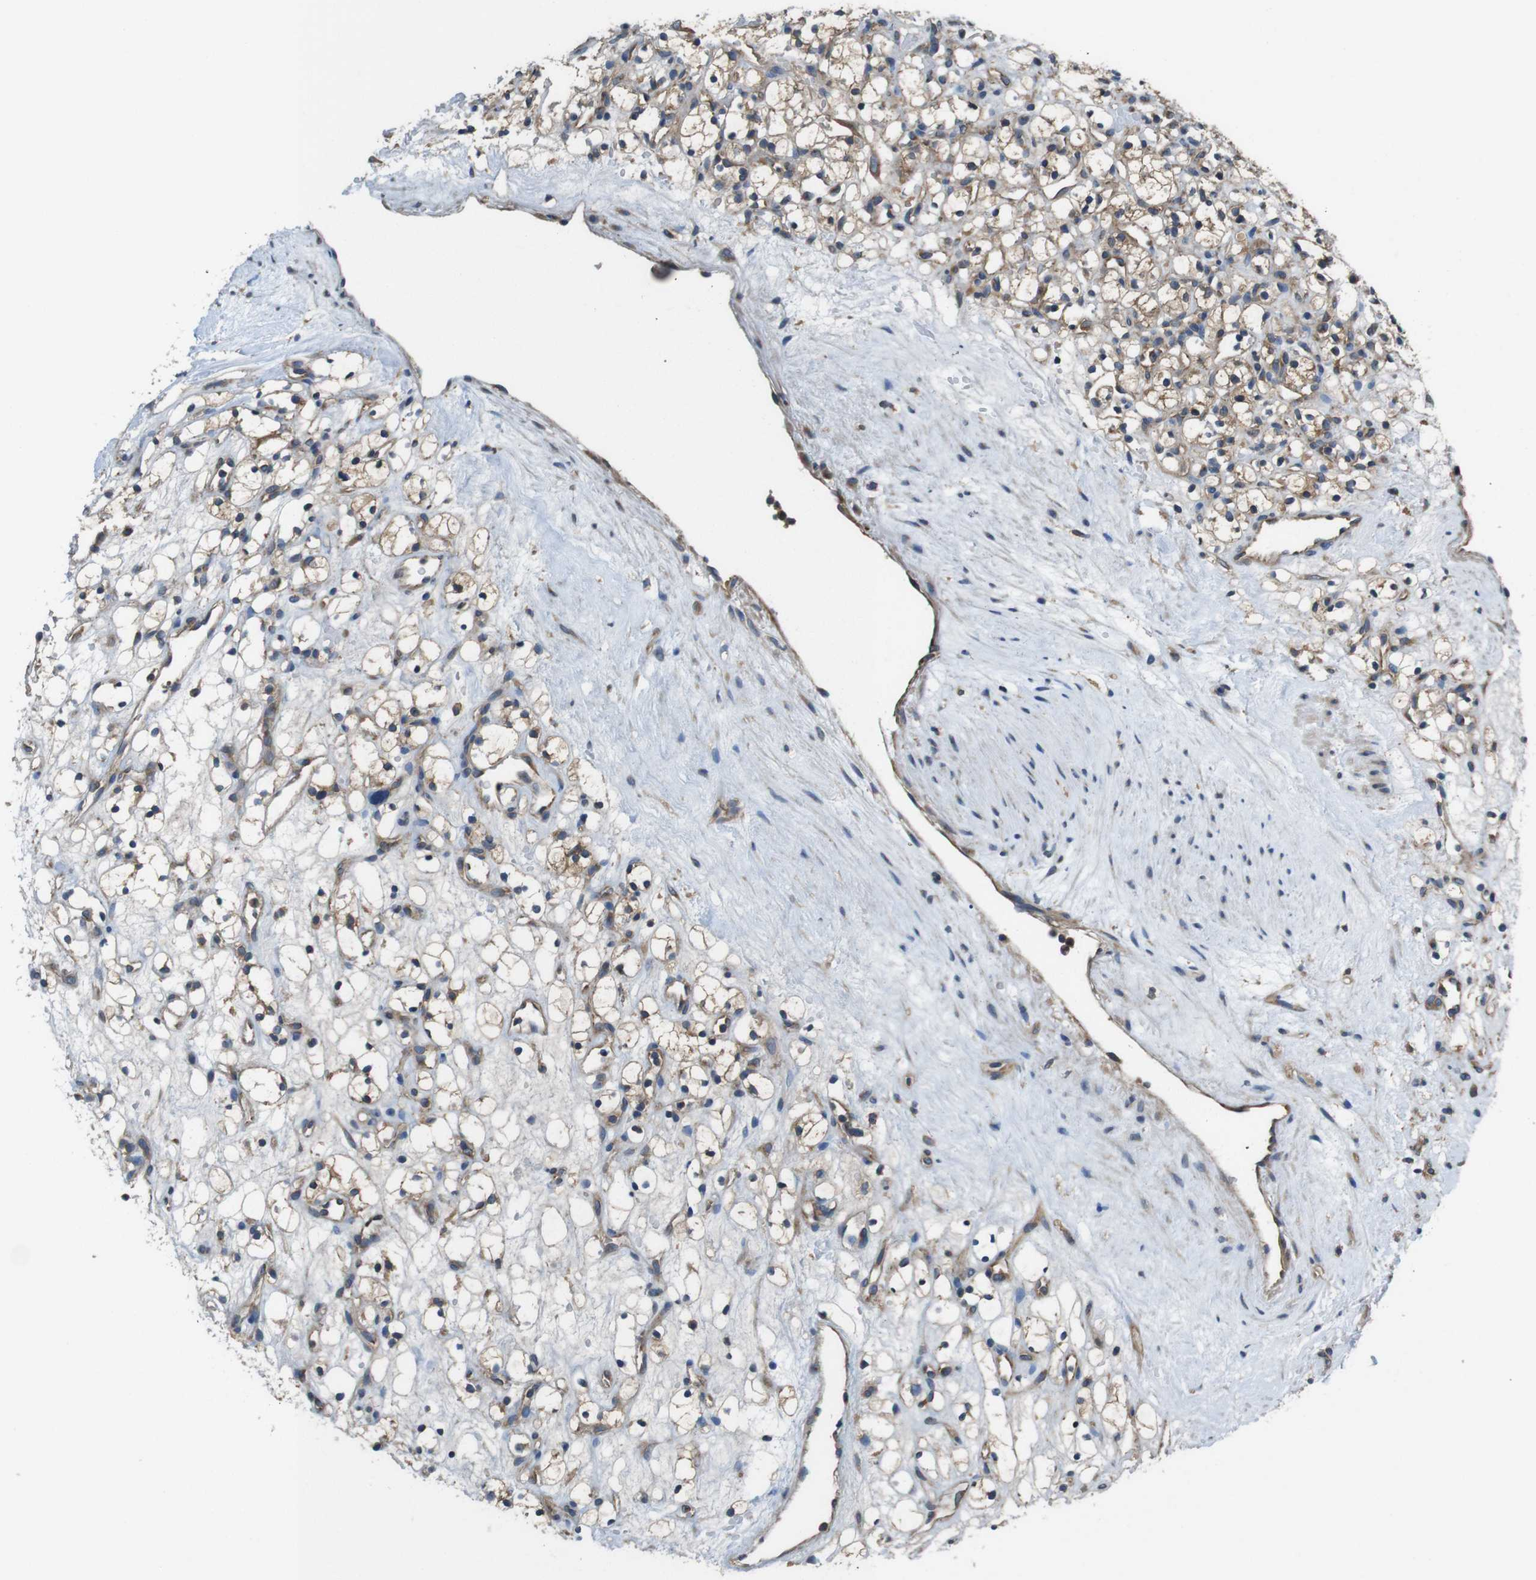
{"staining": {"intensity": "weak", "quantity": ">75%", "location": "cytoplasmic/membranous"}, "tissue": "renal cancer", "cell_type": "Tumor cells", "image_type": "cancer", "snomed": [{"axis": "morphology", "description": "Adenocarcinoma, NOS"}, {"axis": "topography", "description": "Kidney"}], "caption": "Adenocarcinoma (renal) was stained to show a protein in brown. There is low levels of weak cytoplasmic/membranous expression in approximately >75% of tumor cells.", "gene": "DCTN1", "patient": {"sex": "female", "age": 60}}